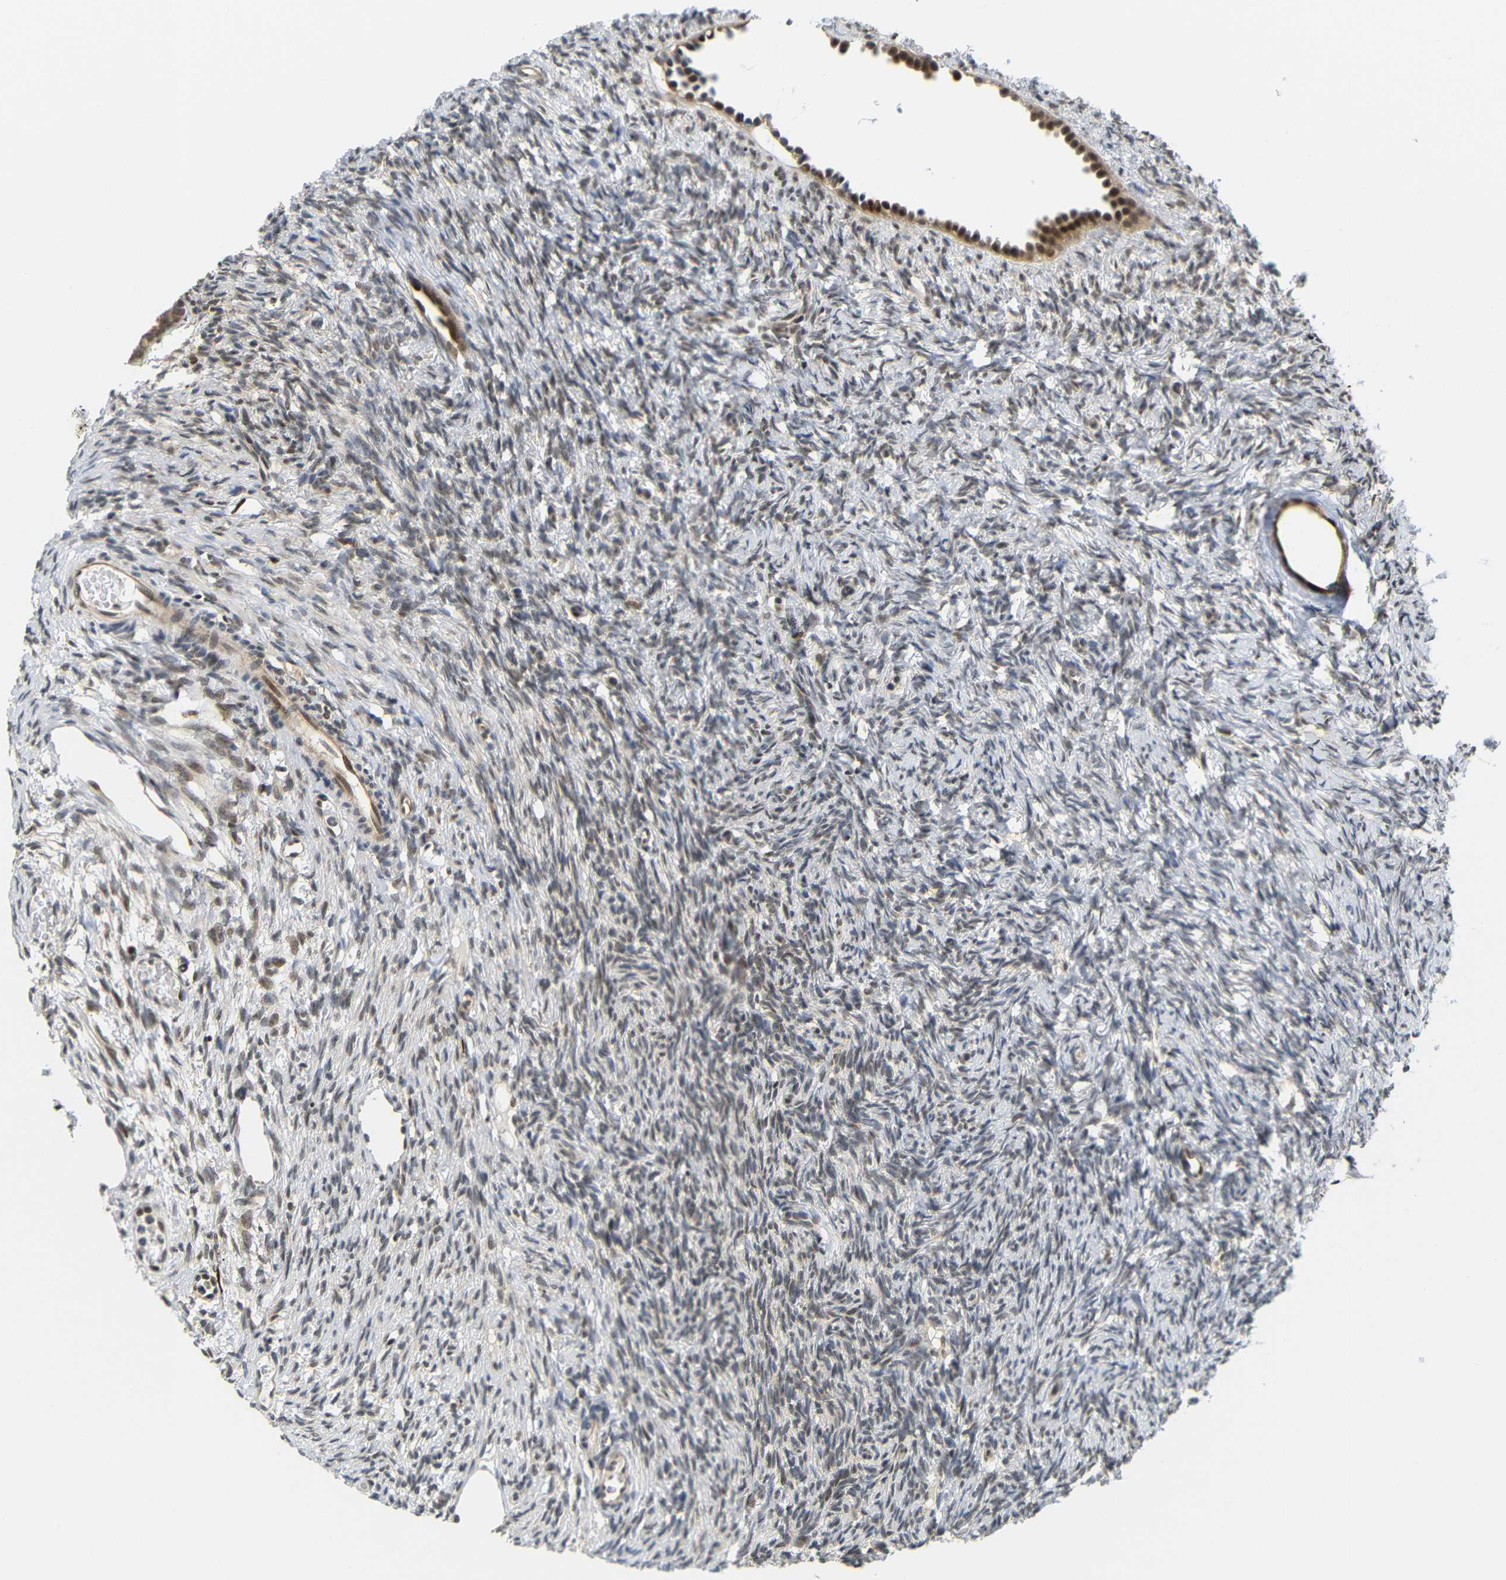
{"staining": {"intensity": "weak", "quantity": ">75%", "location": "cytoplasmic/membranous,nuclear"}, "tissue": "ovary", "cell_type": "Ovarian stroma cells", "image_type": "normal", "snomed": [{"axis": "morphology", "description": "Normal tissue, NOS"}, {"axis": "topography", "description": "Ovary"}], "caption": "Brown immunohistochemical staining in unremarkable human ovary displays weak cytoplasmic/membranous,nuclear staining in approximately >75% of ovarian stroma cells.", "gene": "GJA5", "patient": {"sex": "female", "age": 33}}